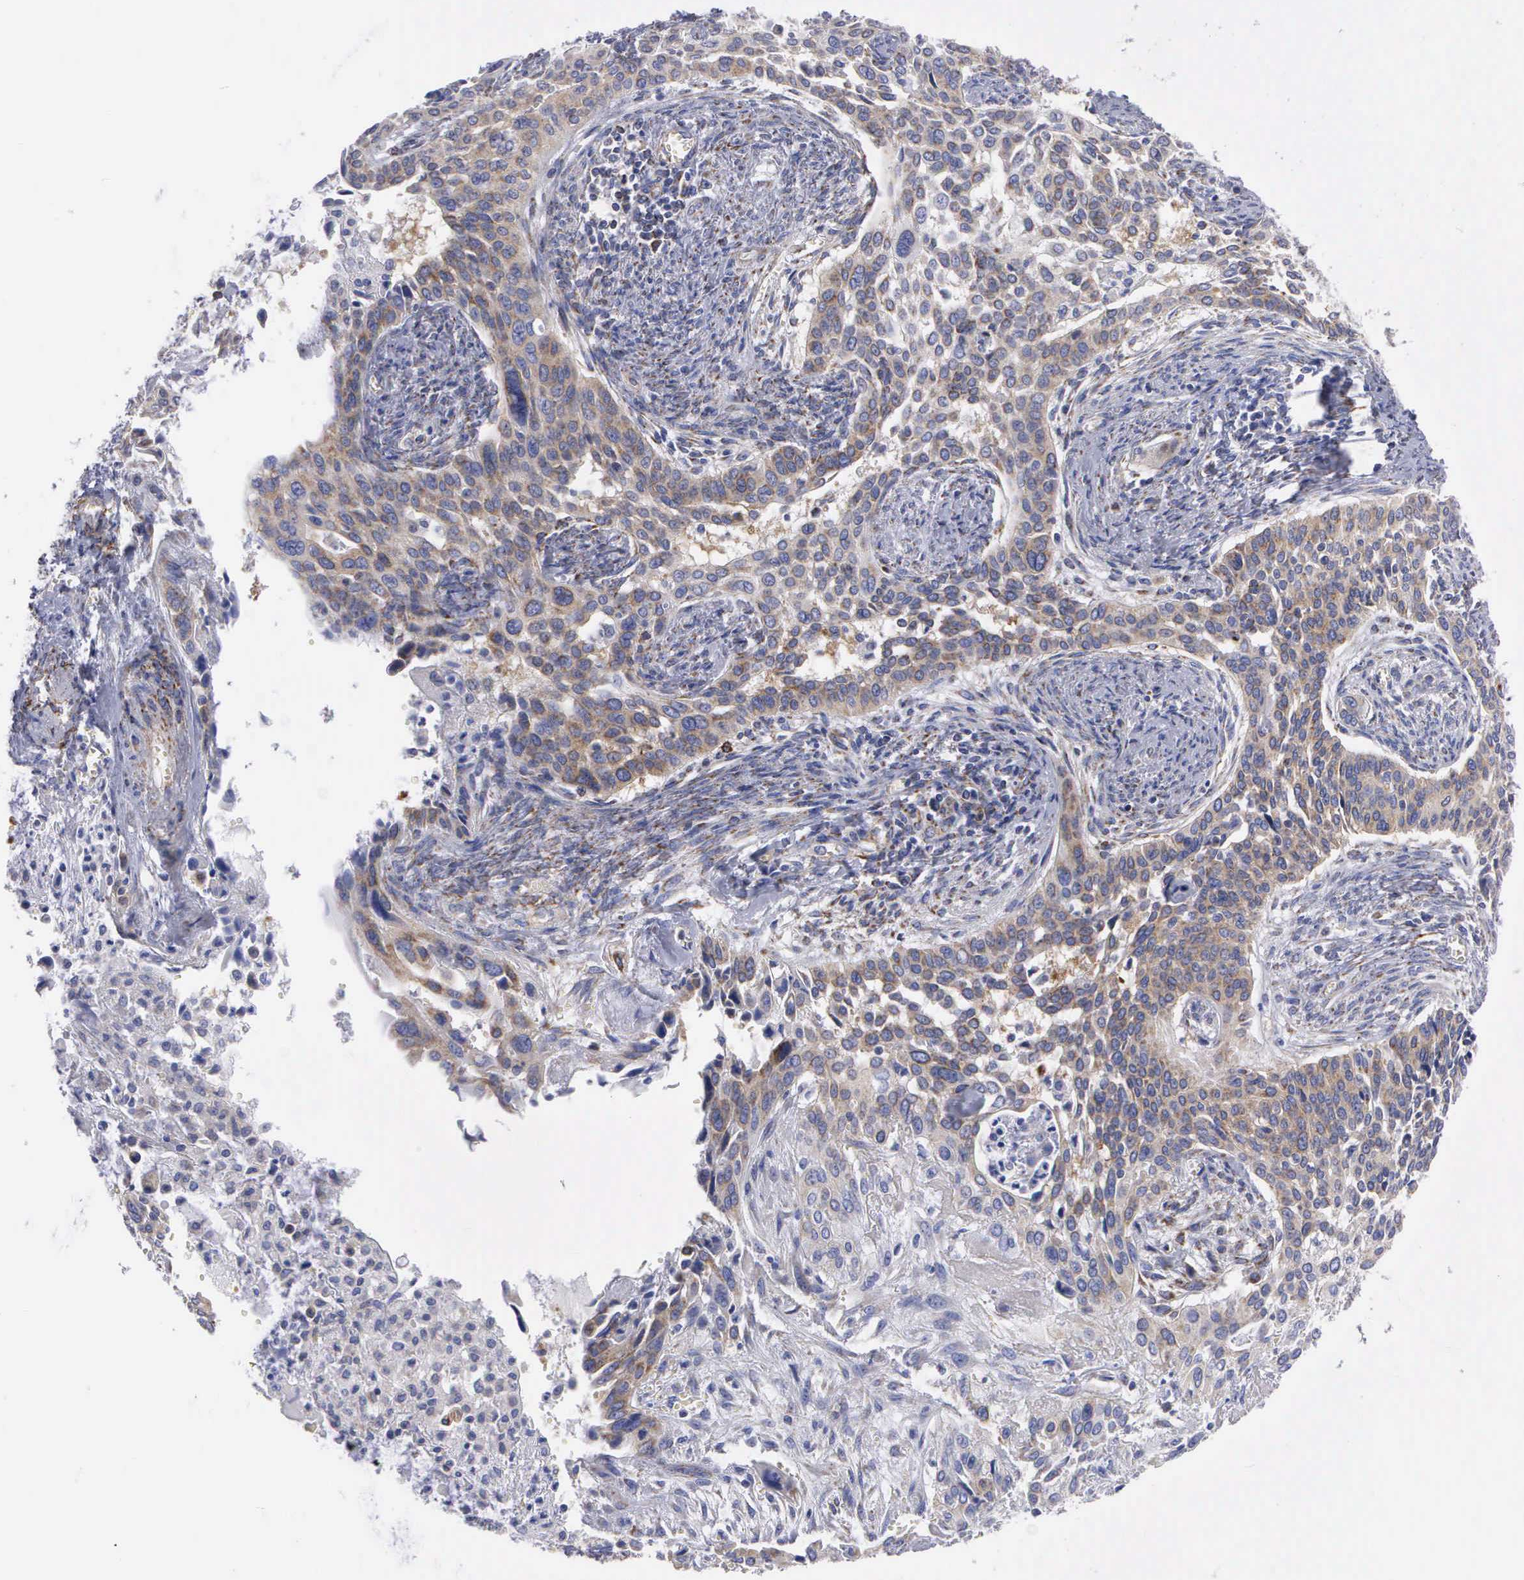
{"staining": {"intensity": "moderate", "quantity": ">75%", "location": "cytoplasmic/membranous"}, "tissue": "cervical cancer", "cell_type": "Tumor cells", "image_type": "cancer", "snomed": [{"axis": "morphology", "description": "Squamous cell carcinoma, NOS"}, {"axis": "topography", "description": "Cervix"}], "caption": "An immunohistochemistry image of neoplastic tissue is shown. Protein staining in brown shows moderate cytoplasmic/membranous positivity in cervical cancer (squamous cell carcinoma) within tumor cells. Nuclei are stained in blue.", "gene": "APOOL", "patient": {"sex": "female", "age": 34}}